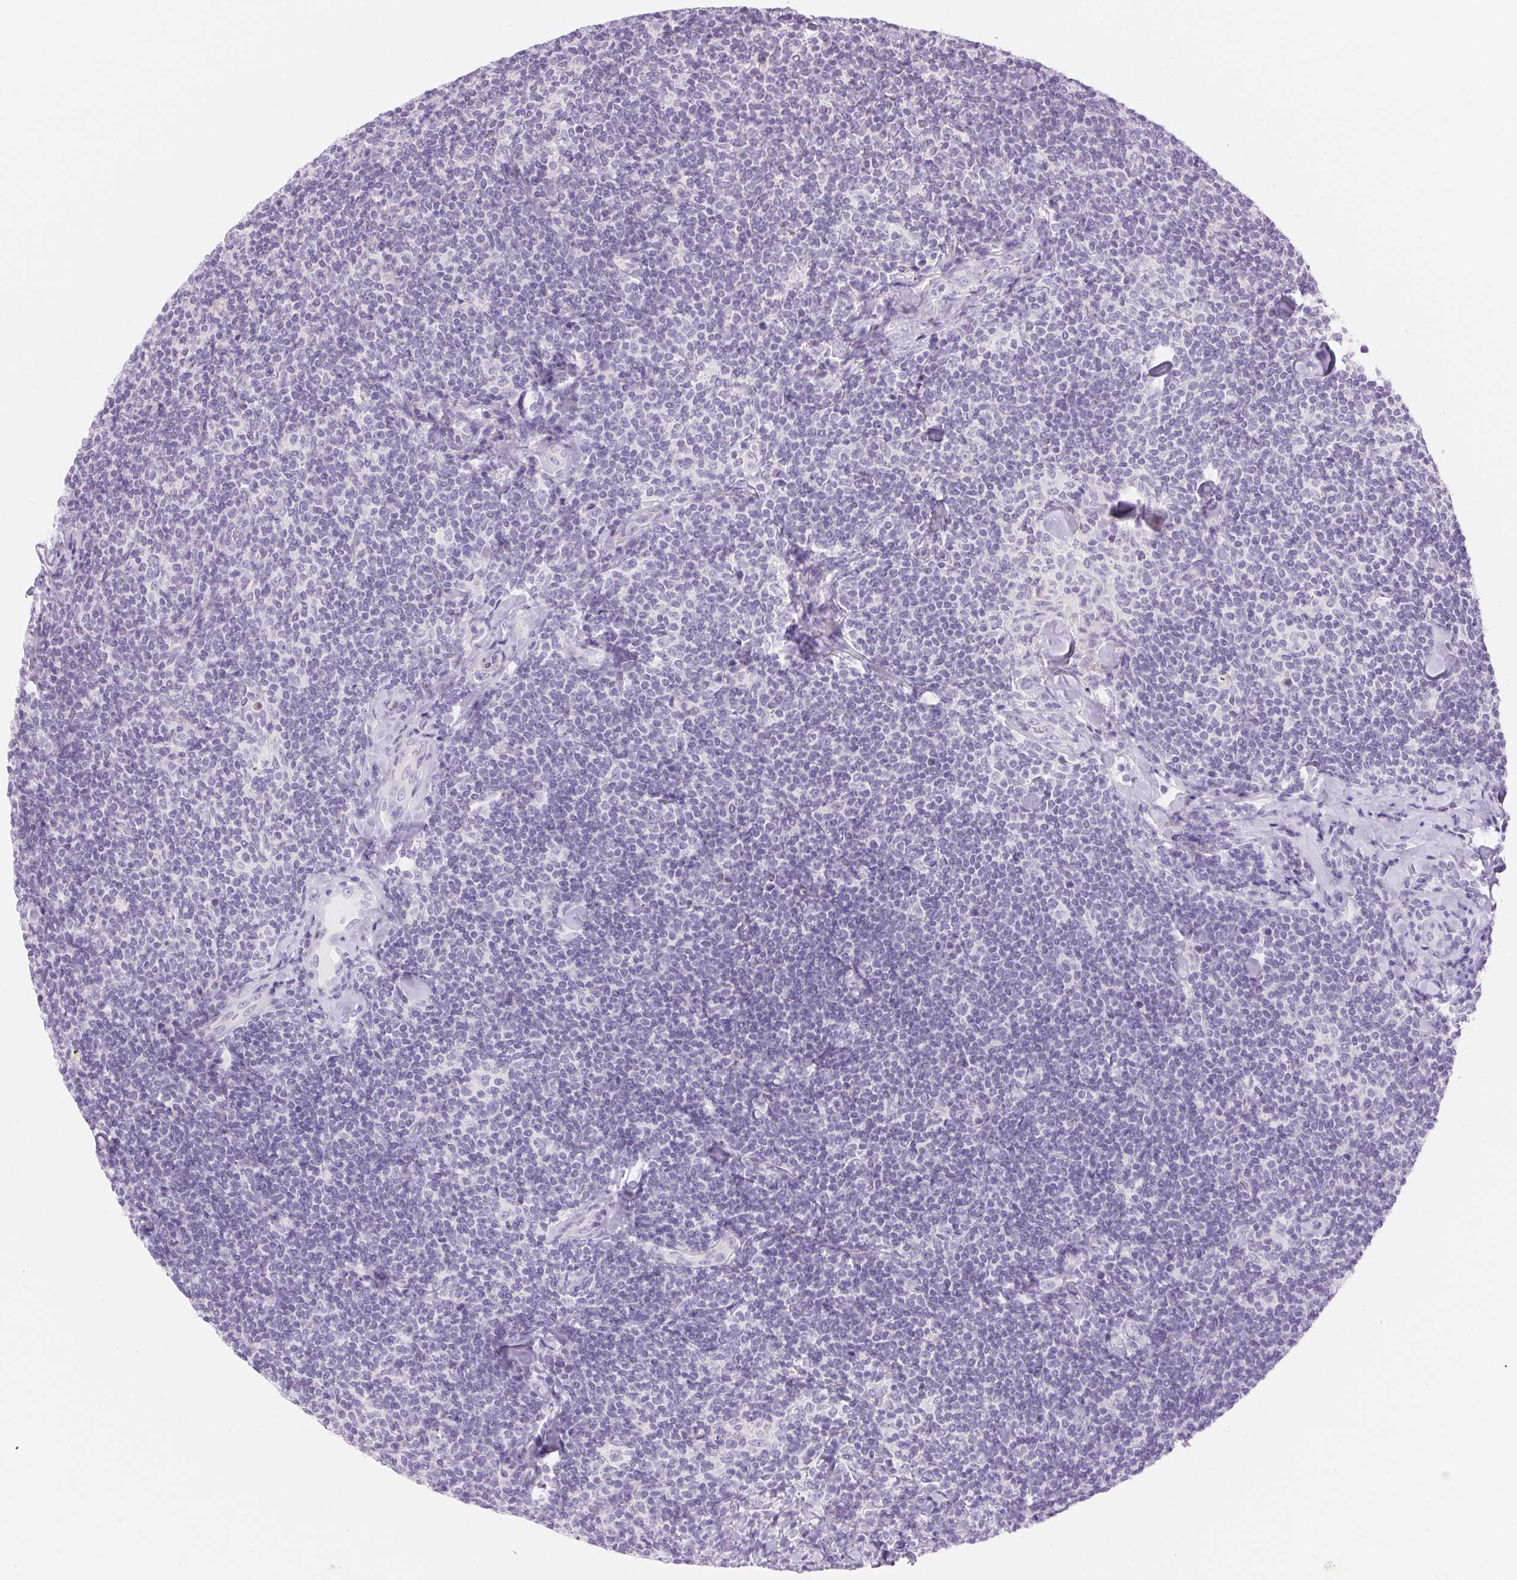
{"staining": {"intensity": "negative", "quantity": "none", "location": "none"}, "tissue": "lymphoma", "cell_type": "Tumor cells", "image_type": "cancer", "snomed": [{"axis": "morphology", "description": "Malignant lymphoma, non-Hodgkin's type, Low grade"}, {"axis": "topography", "description": "Lymph node"}], "caption": "Lymphoma was stained to show a protein in brown. There is no significant positivity in tumor cells.", "gene": "CLDN16", "patient": {"sex": "female", "age": 56}}